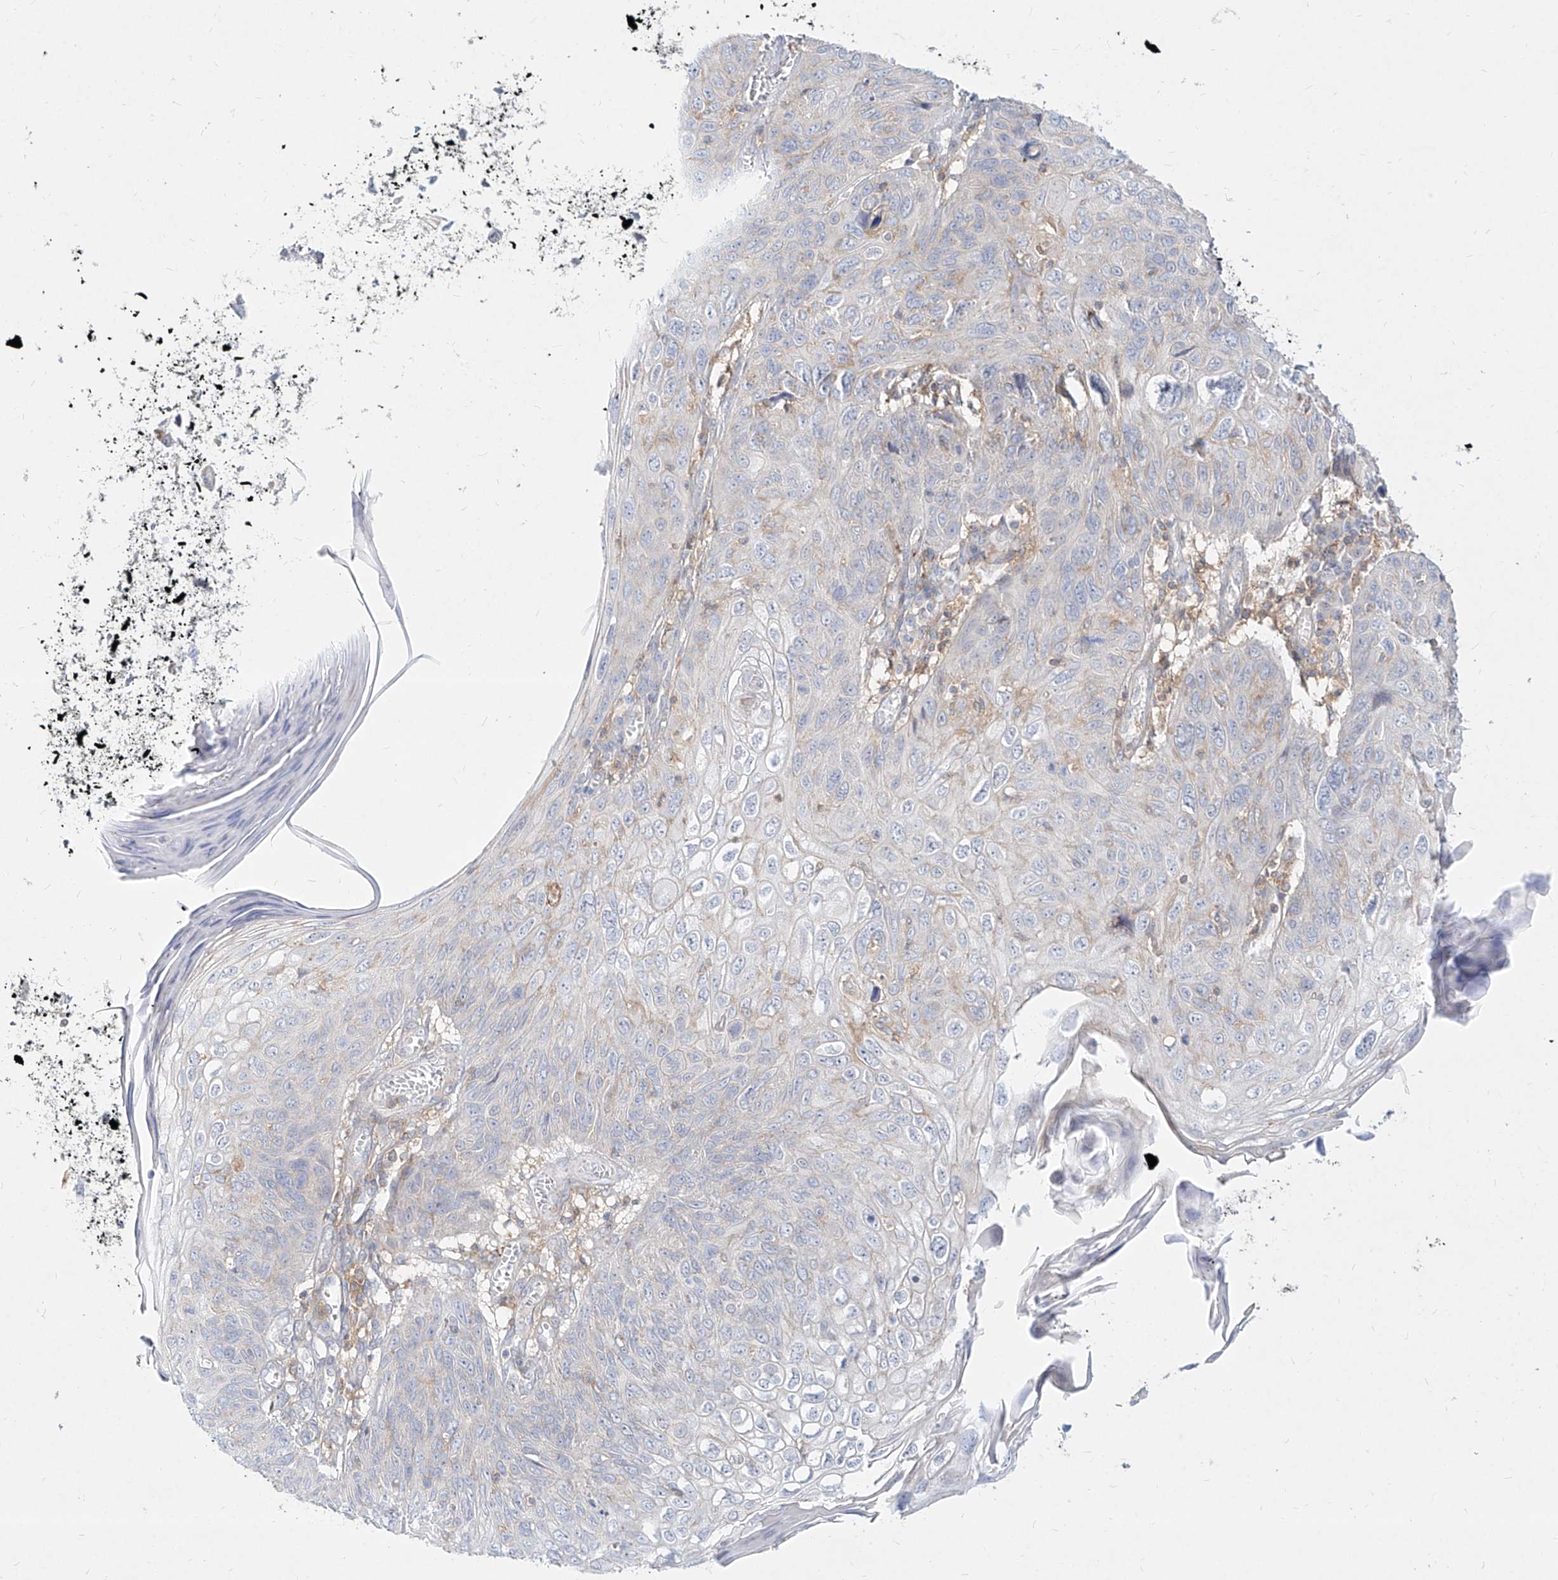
{"staining": {"intensity": "negative", "quantity": "none", "location": "none"}, "tissue": "skin cancer", "cell_type": "Tumor cells", "image_type": "cancer", "snomed": [{"axis": "morphology", "description": "Squamous cell carcinoma, NOS"}, {"axis": "topography", "description": "Skin"}], "caption": "This image is of squamous cell carcinoma (skin) stained with immunohistochemistry (IHC) to label a protein in brown with the nuclei are counter-stained blue. There is no staining in tumor cells.", "gene": "SLC2A12", "patient": {"sex": "female", "age": 90}}